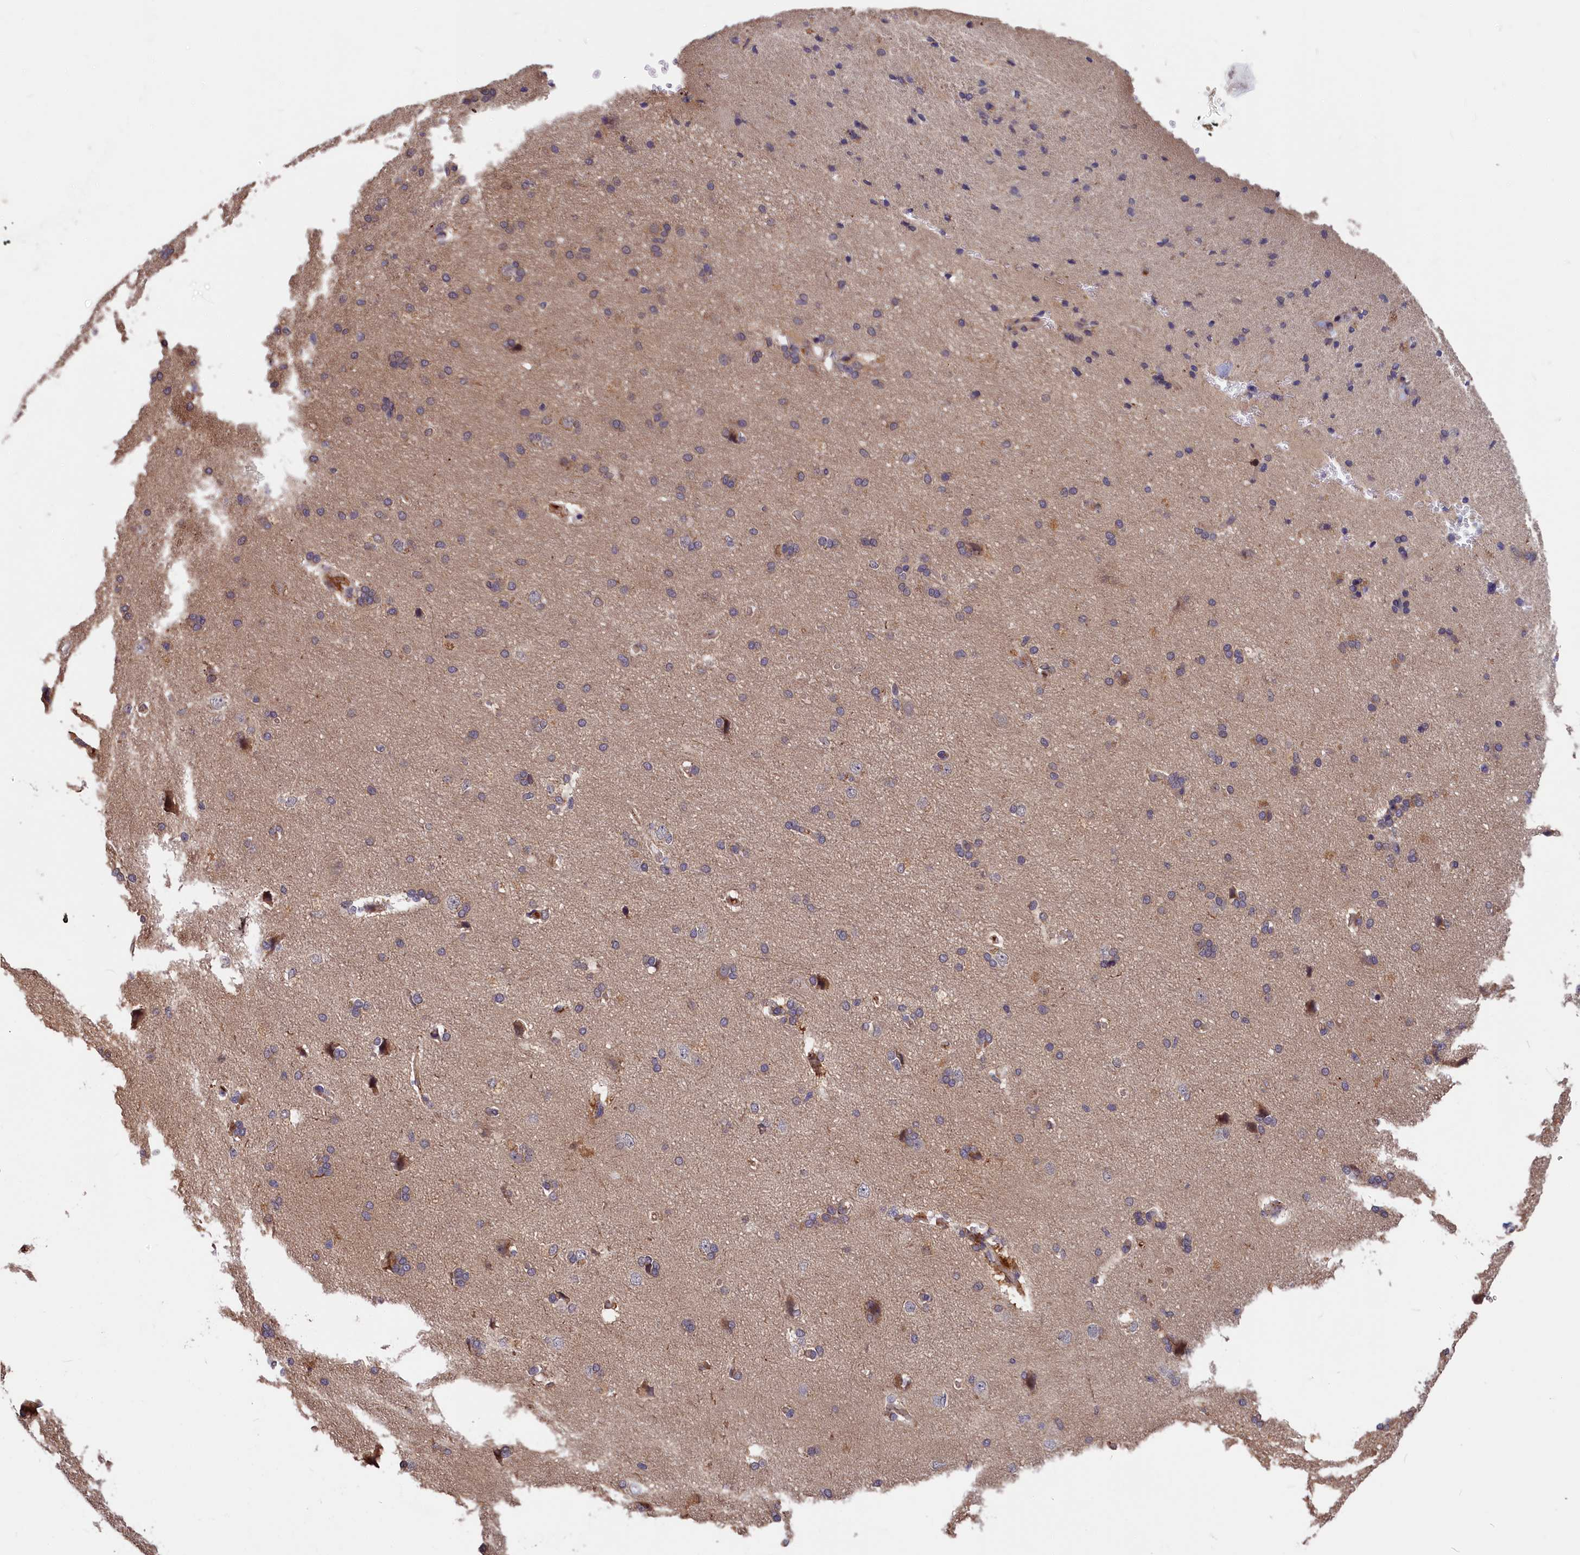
{"staining": {"intensity": "negative", "quantity": "none", "location": "none"}, "tissue": "cerebral cortex", "cell_type": "Endothelial cells", "image_type": "normal", "snomed": [{"axis": "morphology", "description": "Normal tissue, NOS"}, {"axis": "topography", "description": "Cerebral cortex"}], "caption": "IHC of benign cerebral cortex demonstrates no positivity in endothelial cells.", "gene": "ITIH1", "patient": {"sex": "male", "age": 62}}